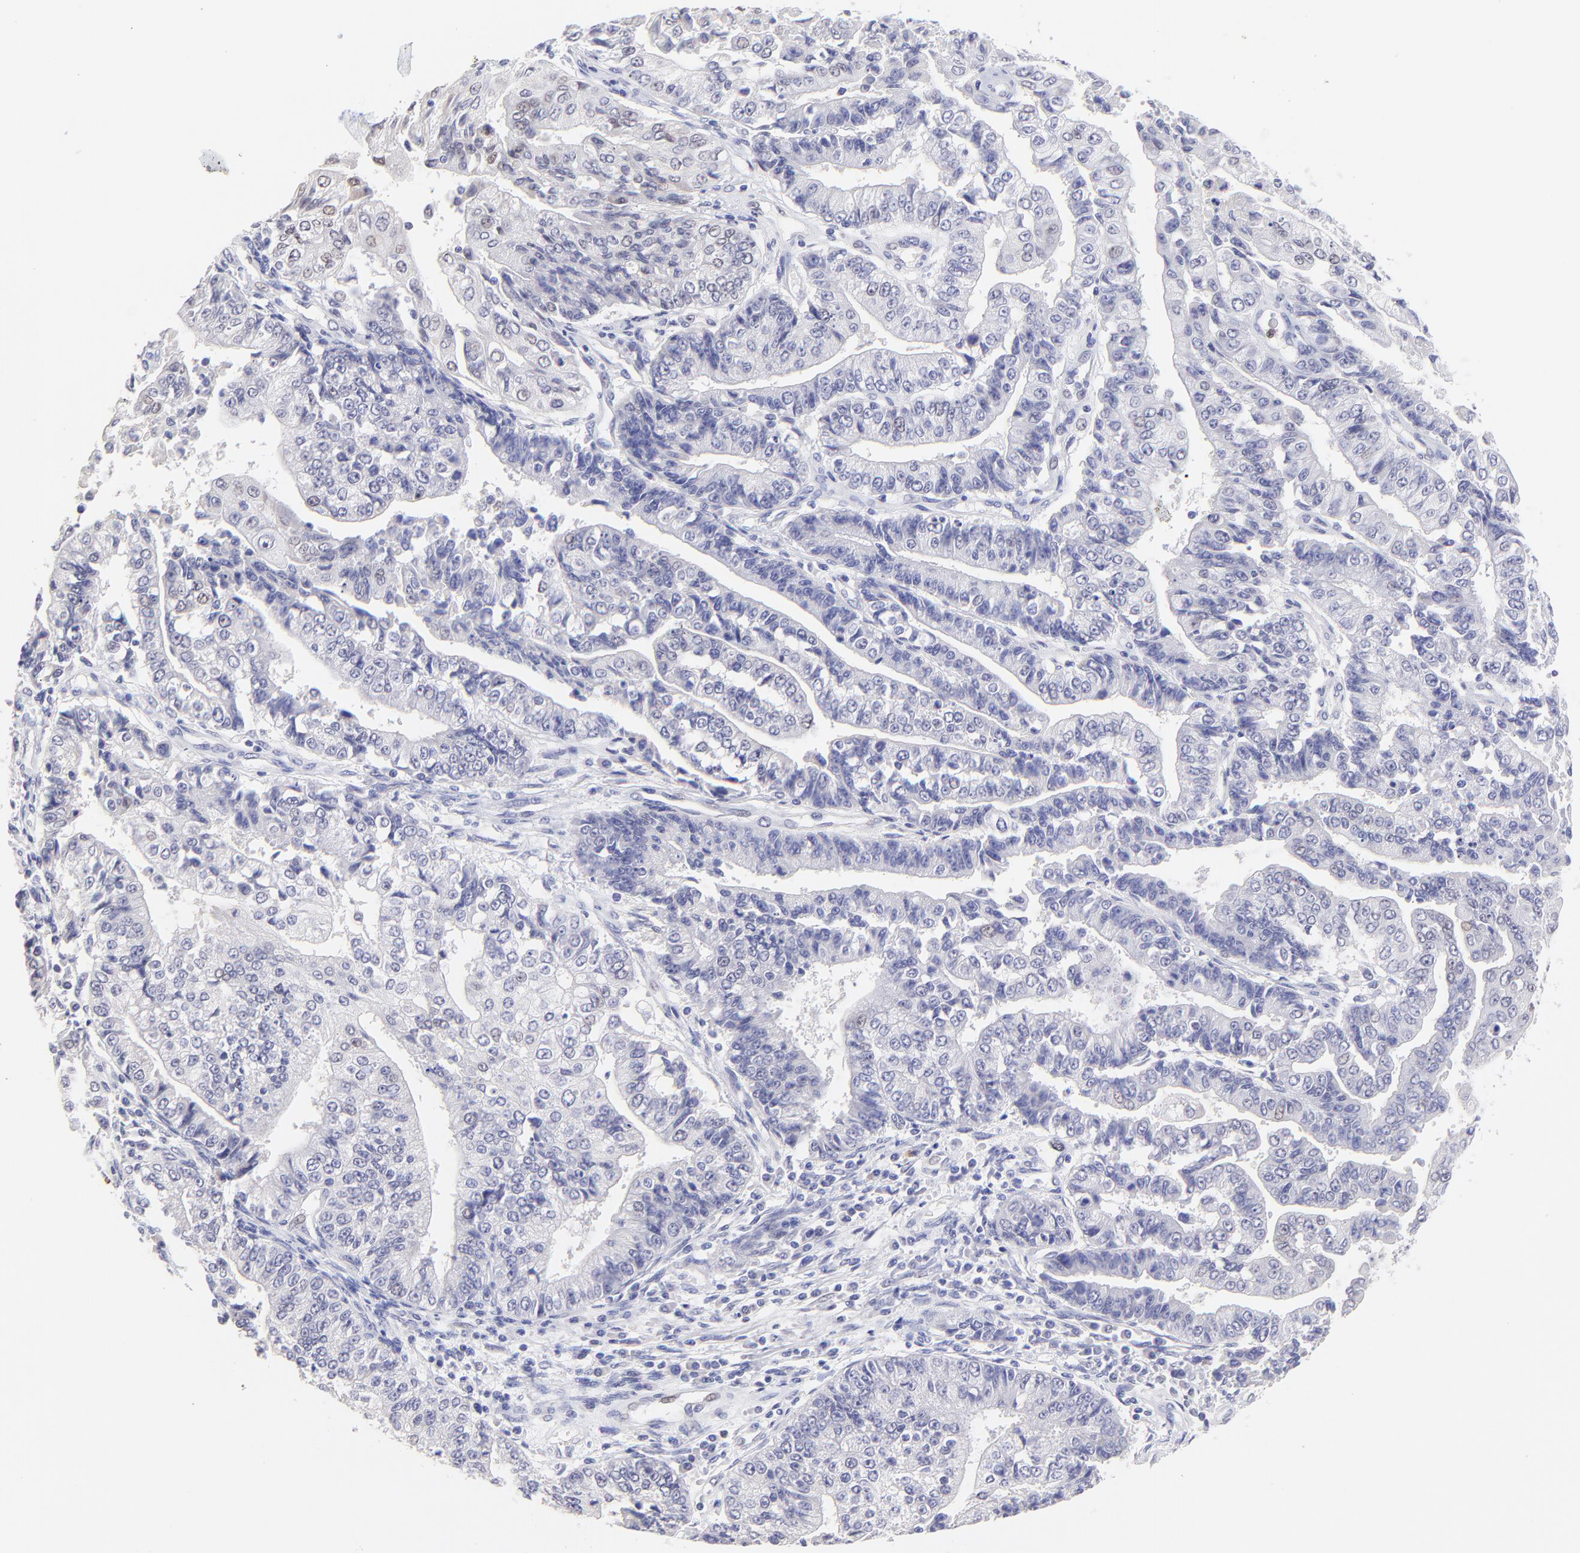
{"staining": {"intensity": "negative", "quantity": "none", "location": "none"}, "tissue": "endometrial cancer", "cell_type": "Tumor cells", "image_type": "cancer", "snomed": [{"axis": "morphology", "description": "Adenocarcinoma, NOS"}, {"axis": "topography", "description": "Endometrium"}], "caption": "Tumor cells are negative for brown protein staining in adenocarcinoma (endometrial).", "gene": "KLF4", "patient": {"sex": "female", "age": 75}}